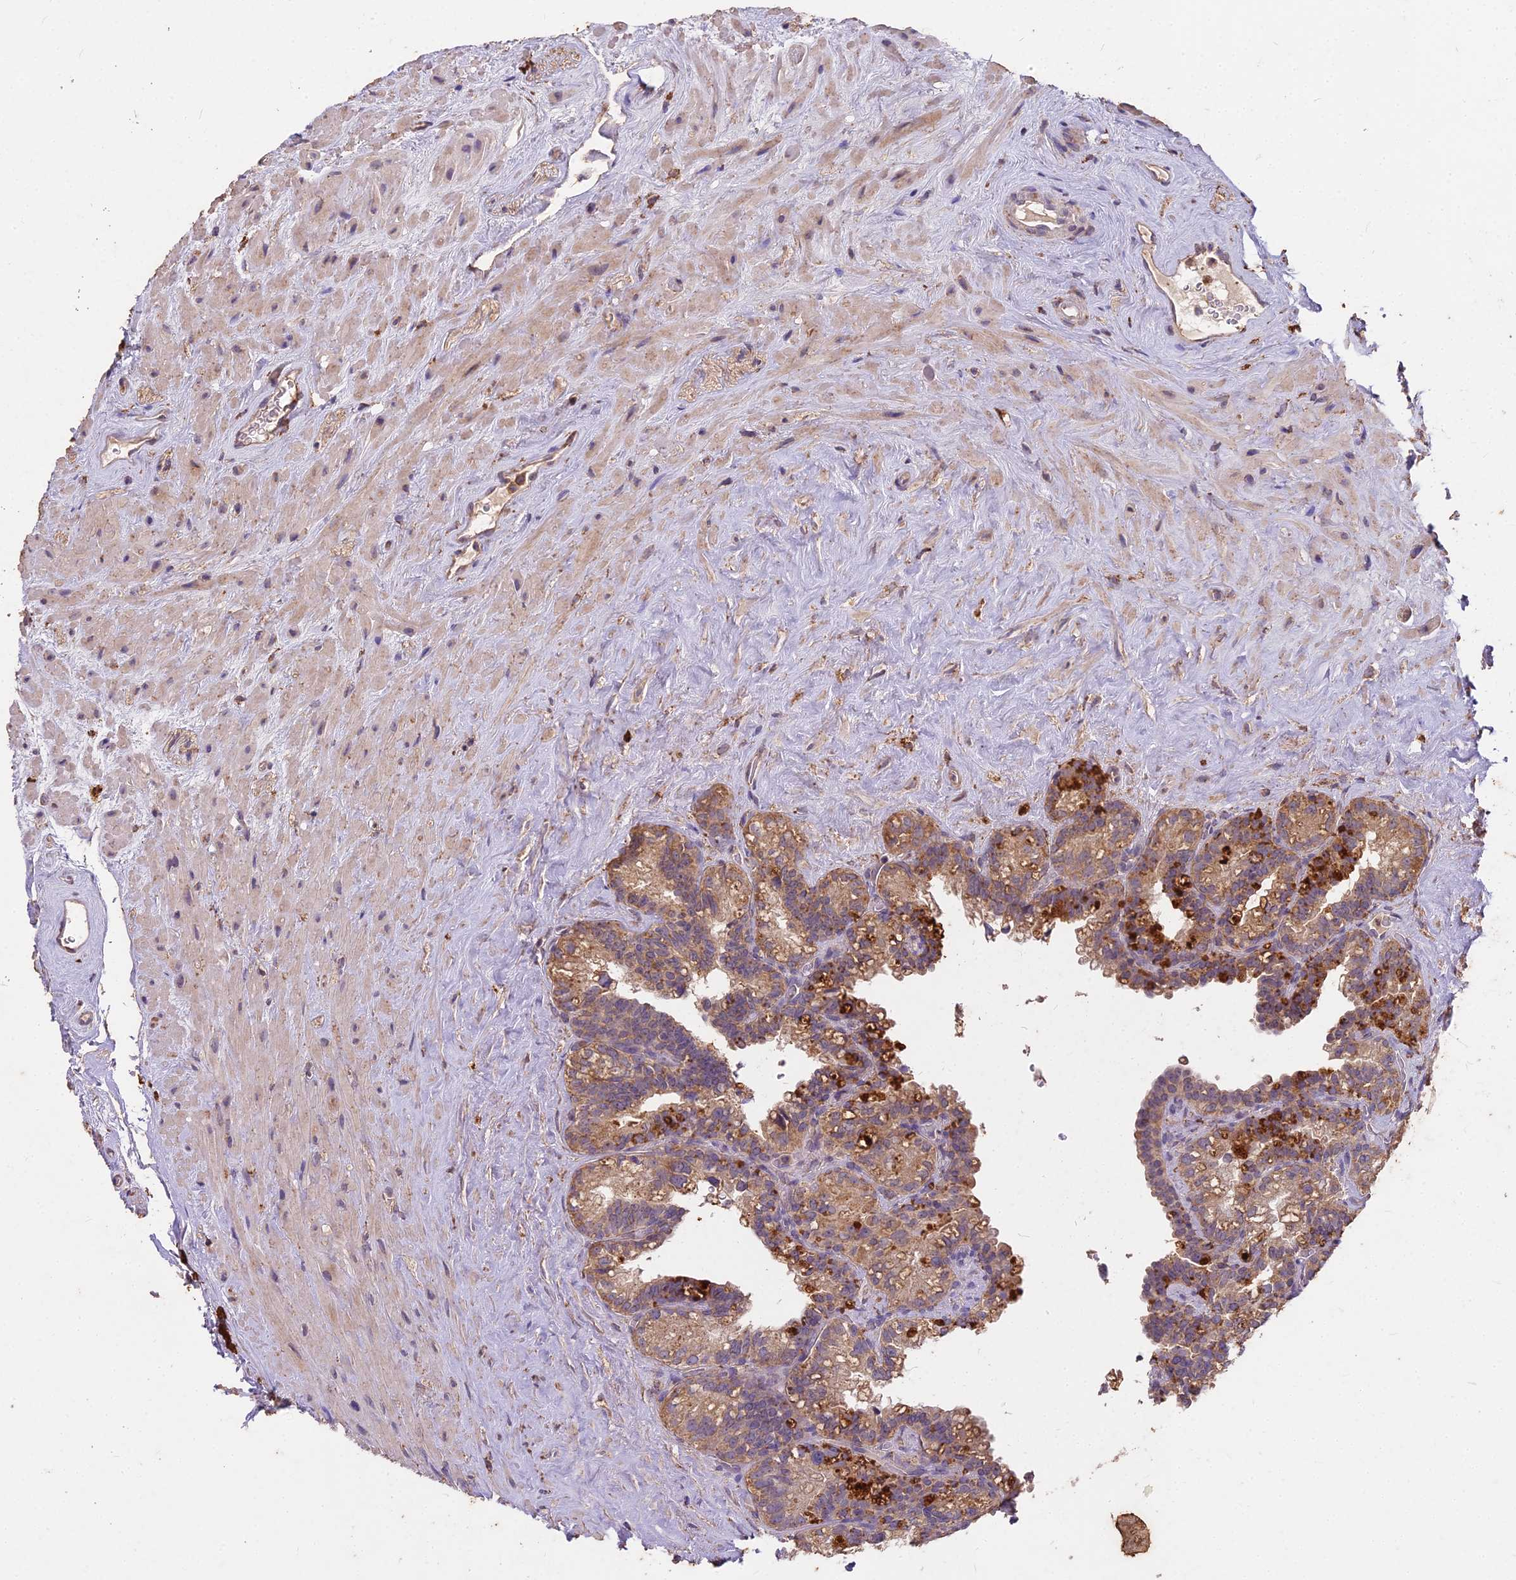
{"staining": {"intensity": "moderate", "quantity": ">75%", "location": "cytoplasmic/membranous"}, "tissue": "seminal vesicle", "cell_type": "Glandular cells", "image_type": "normal", "snomed": [{"axis": "morphology", "description": "Normal tissue, NOS"}, {"axis": "topography", "description": "Prostate"}, {"axis": "topography", "description": "Seminal veicle"}], "caption": "High-magnification brightfield microscopy of benign seminal vesicle stained with DAB (3,3'-diaminobenzidine) (brown) and counterstained with hematoxylin (blue). glandular cells exhibit moderate cytoplasmic/membranous expression is identified in approximately>75% of cells. (DAB IHC with brightfield microscopy, high magnification).", "gene": "CEMIP2", "patient": {"sex": "male", "age": 79}}